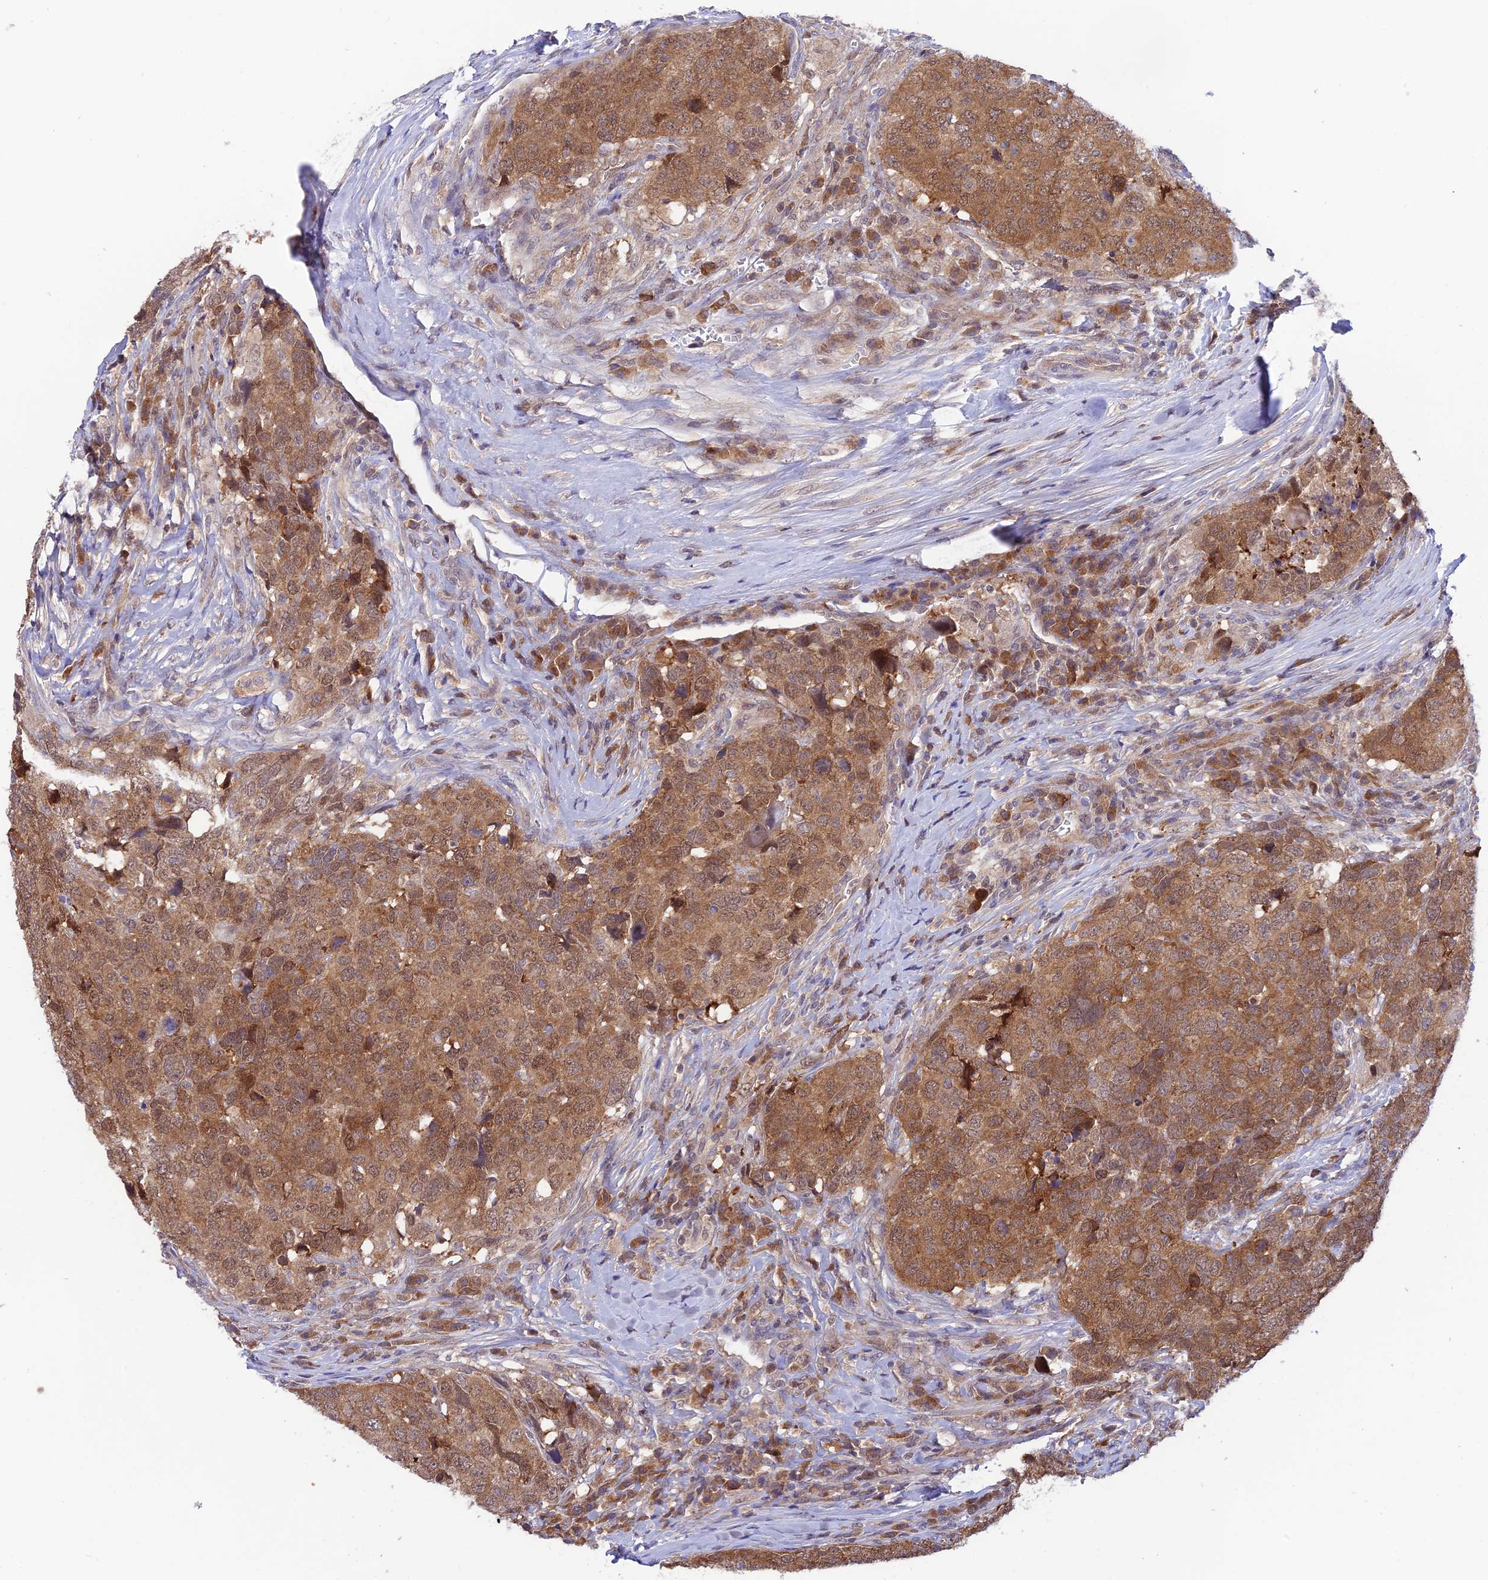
{"staining": {"intensity": "moderate", "quantity": ">75%", "location": "cytoplasmic/membranous"}, "tissue": "head and neck cancer", "cell_type": "Tumor cells", "image_type": "cancer", "snomed": [{"axis": "morphology", "description": "Squamous cell carcinoma, NOS"}, {"axis": "topography", "description": "Head-Neck"}], "caption": "Human head and neck cancer stained with a protein marker demonstrates moderate staining in tumor cells.", "gene": "TRIM40", "patient": {"sex": "male", "age": 66}}